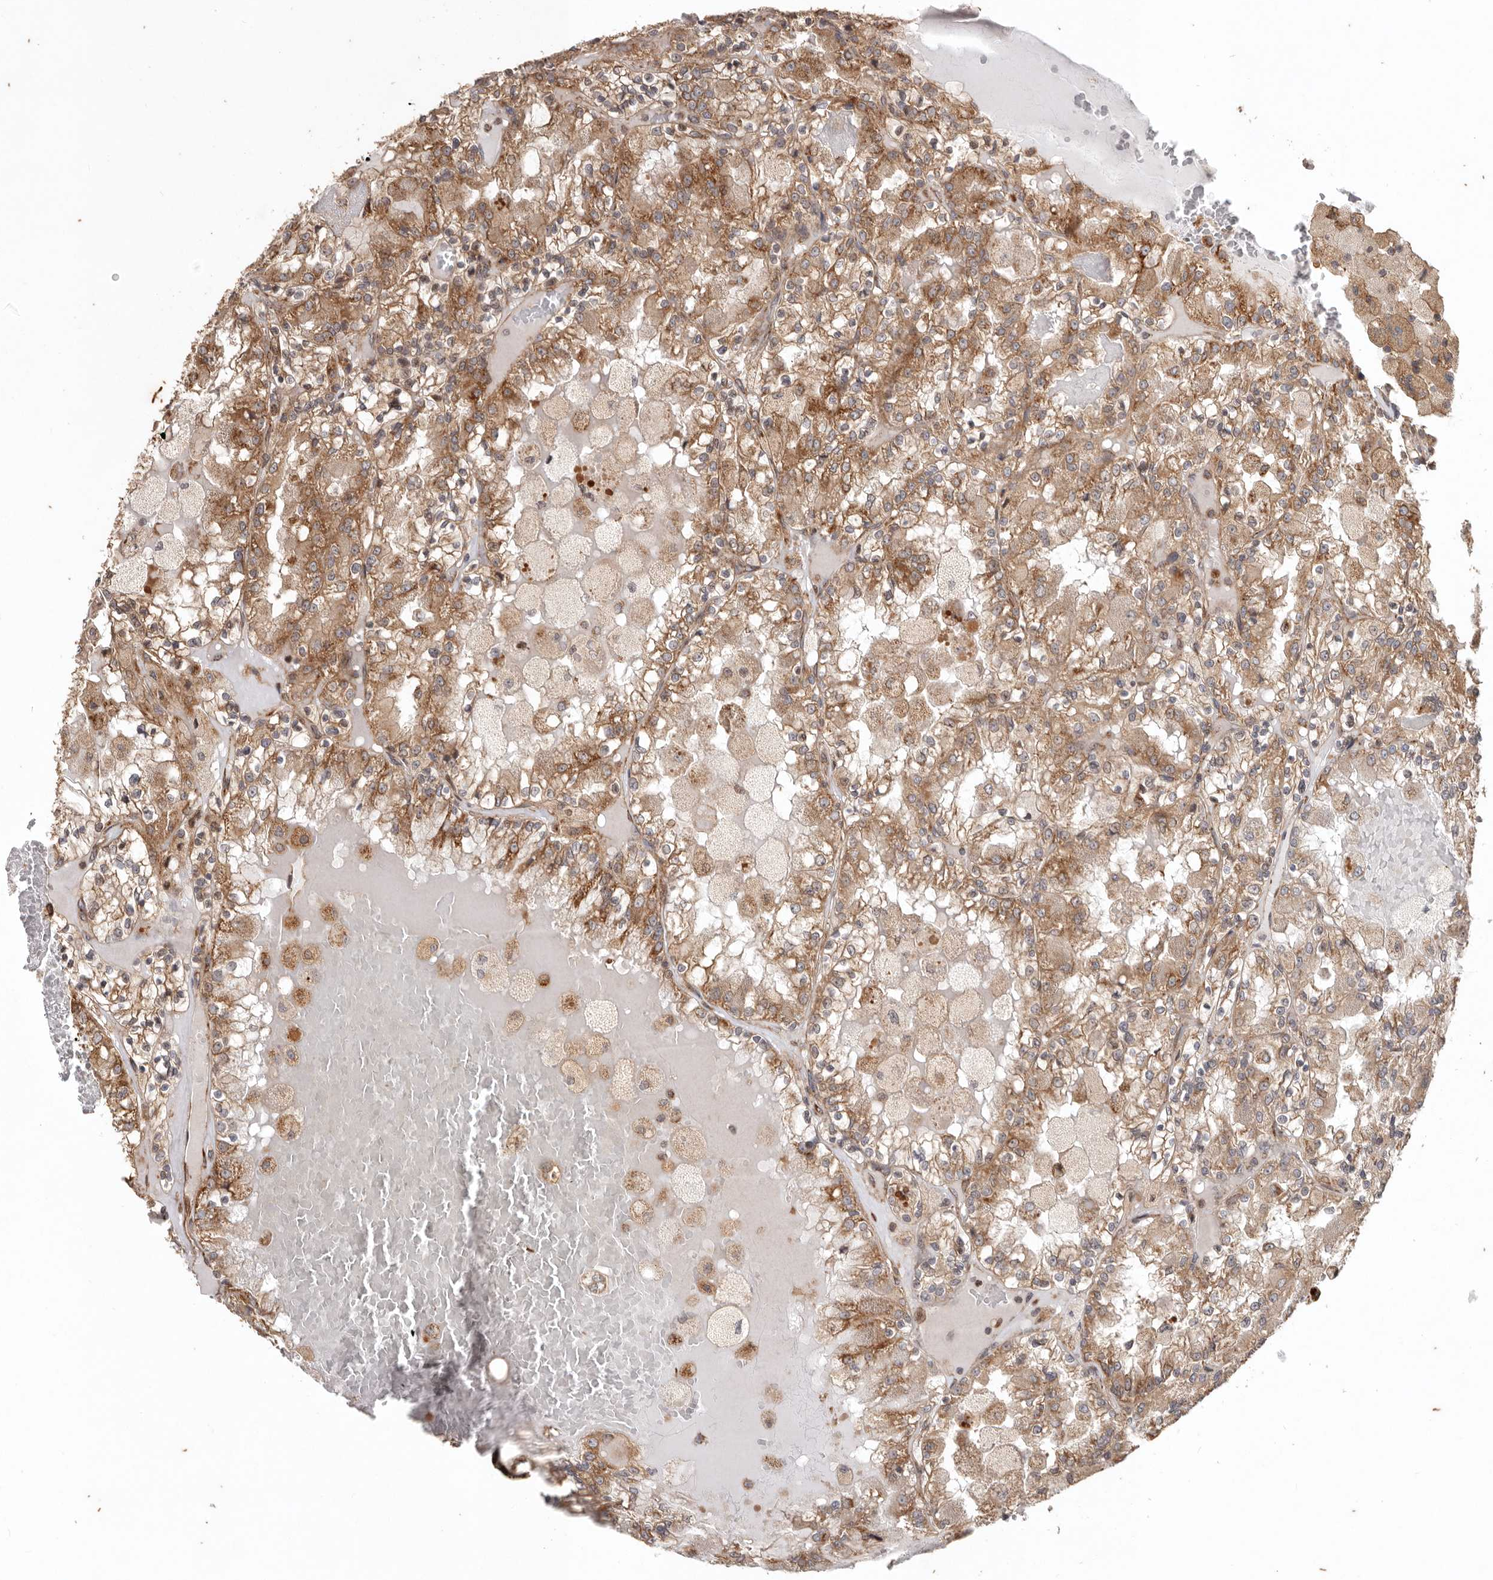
{"staining": {"intensity": "moderate", "quantity": ">75%", "location": "cytoplasmic/membranous"}, "tissue": "renal cancer", "cell_type": "Tumor cells", "image_type": "cancer", "snomed": [{"axis": "morphology", "description": "Adenocarcinoma, NOS"}, {"axis": "topography", "description": "Kidney"}], "caption": "This is a histology image of IHC staining of renal cancer (adenocarcinoma), which shows moderate expression in the cytoplasmic/membranous of tumor cells.", "gene": "MRPS10", "patient": {"sex": "female", "age": 56}}